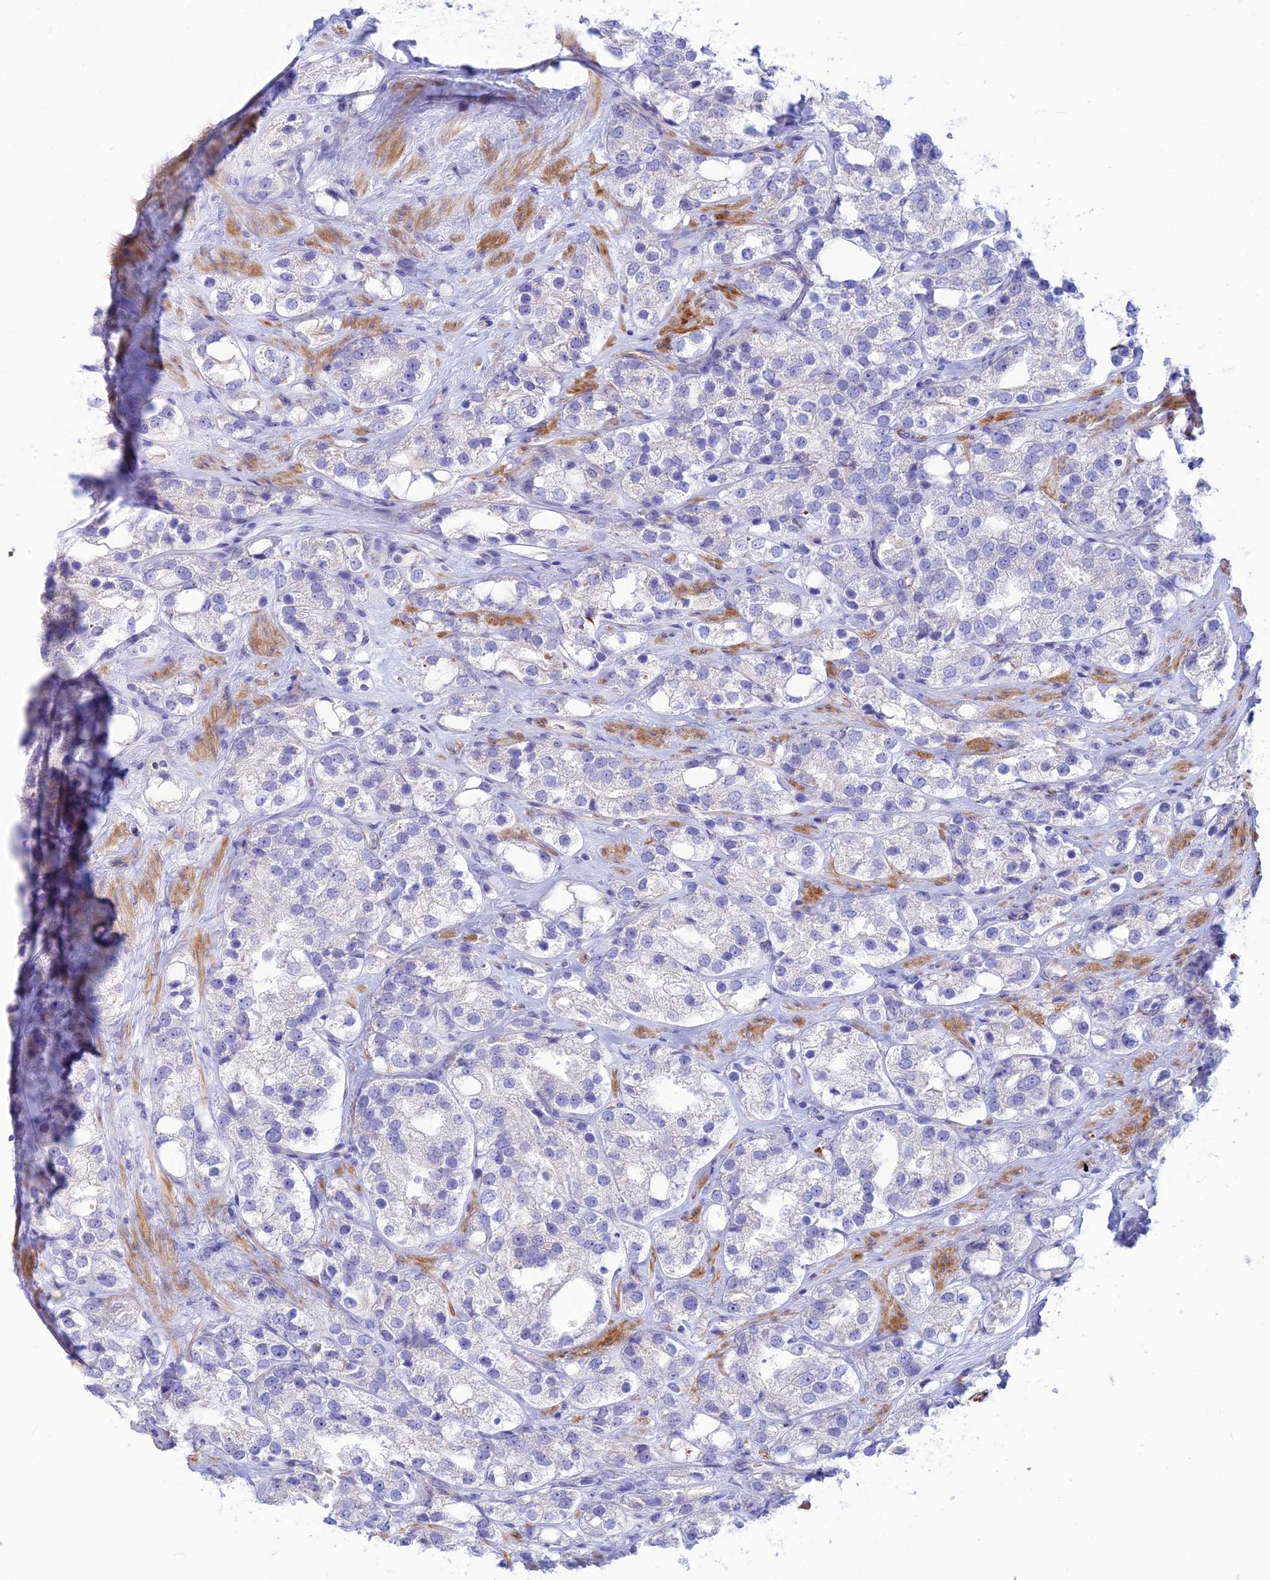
{"staining": {"intensity": "negative", "quantity": "none", "location": "none"}, "tissue": "prostate cancer", "cell_type": "Tumor cells", "image_type": "cancer", "snomed": [{"axis": "morphology", "description": "Adenocarcinoma, NOS"}, {"axis": "topography", "description": "Prostate"}], "caption": "Immunohistochemistry histopathology image of neoplastic tissue: human prostate adenocarcinoma stained with DAB (3,3'-diaminobenzidine) displays no significant protein positivity in tumor cells.", "gene": "FAM186B", "patient": {"sex": "male", "age": 79}}